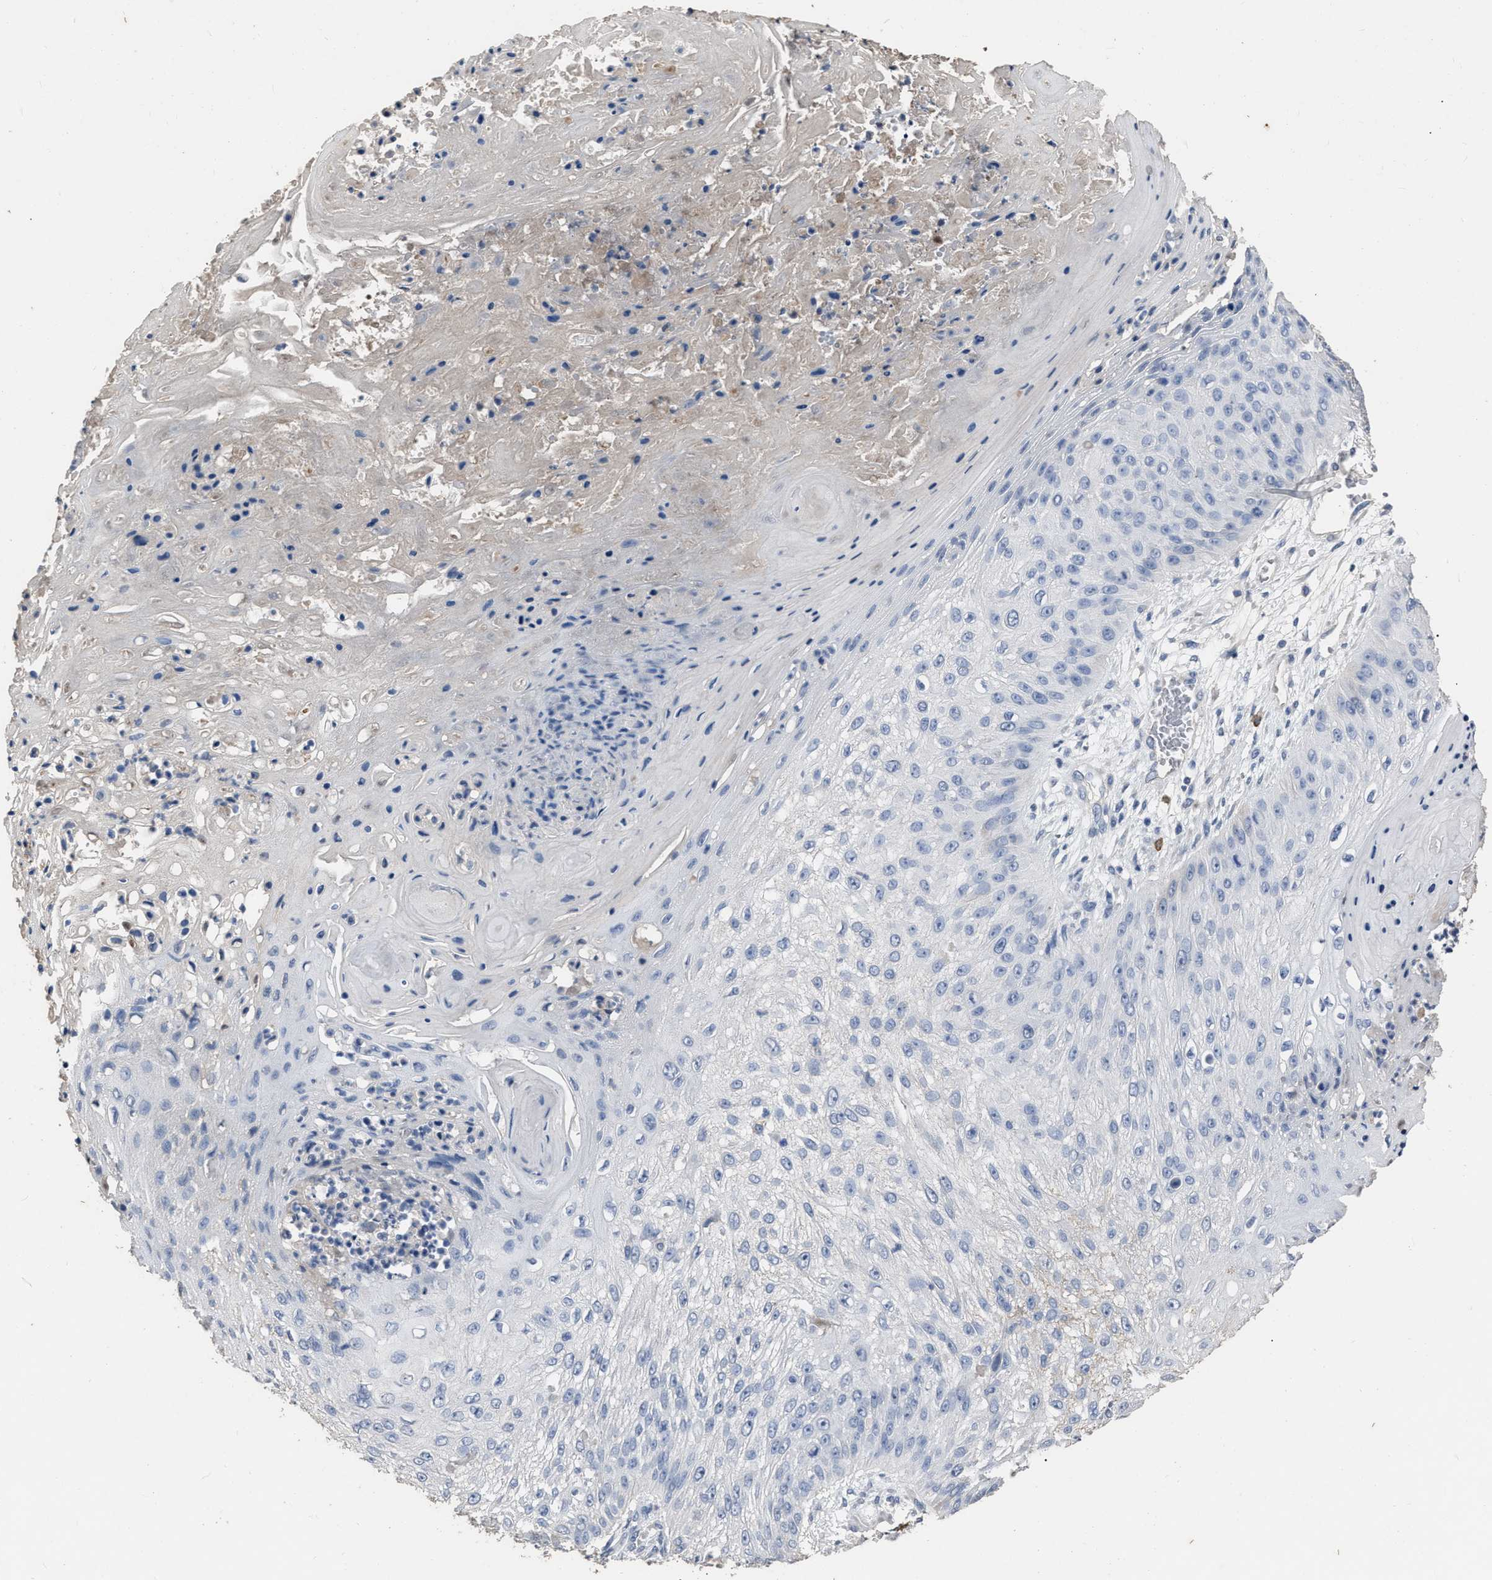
{"staining": {"intensity": "negative", "quantity": "none", "location": "none"}, "tissue": "skin cancer", "cell_type": "Tumor cells", "image_type": "cancer", "snomed": [{"axis": "morphology", "description": "Squamous cell carcinoma, NOS"}, {"axis": "topography", "description": "Skin"}], "caption": "Immunohistochemical staining of human skin squamous cell carcinoma displays no significant staining in tumor cells. (DAB (3,3'-diaminobenzidine) immunohistochemistry (IHC) visualized using brightfield microscopy, high magnification).", "gene": "HABP2", "patient": {"sex": "female", "age": 80}}